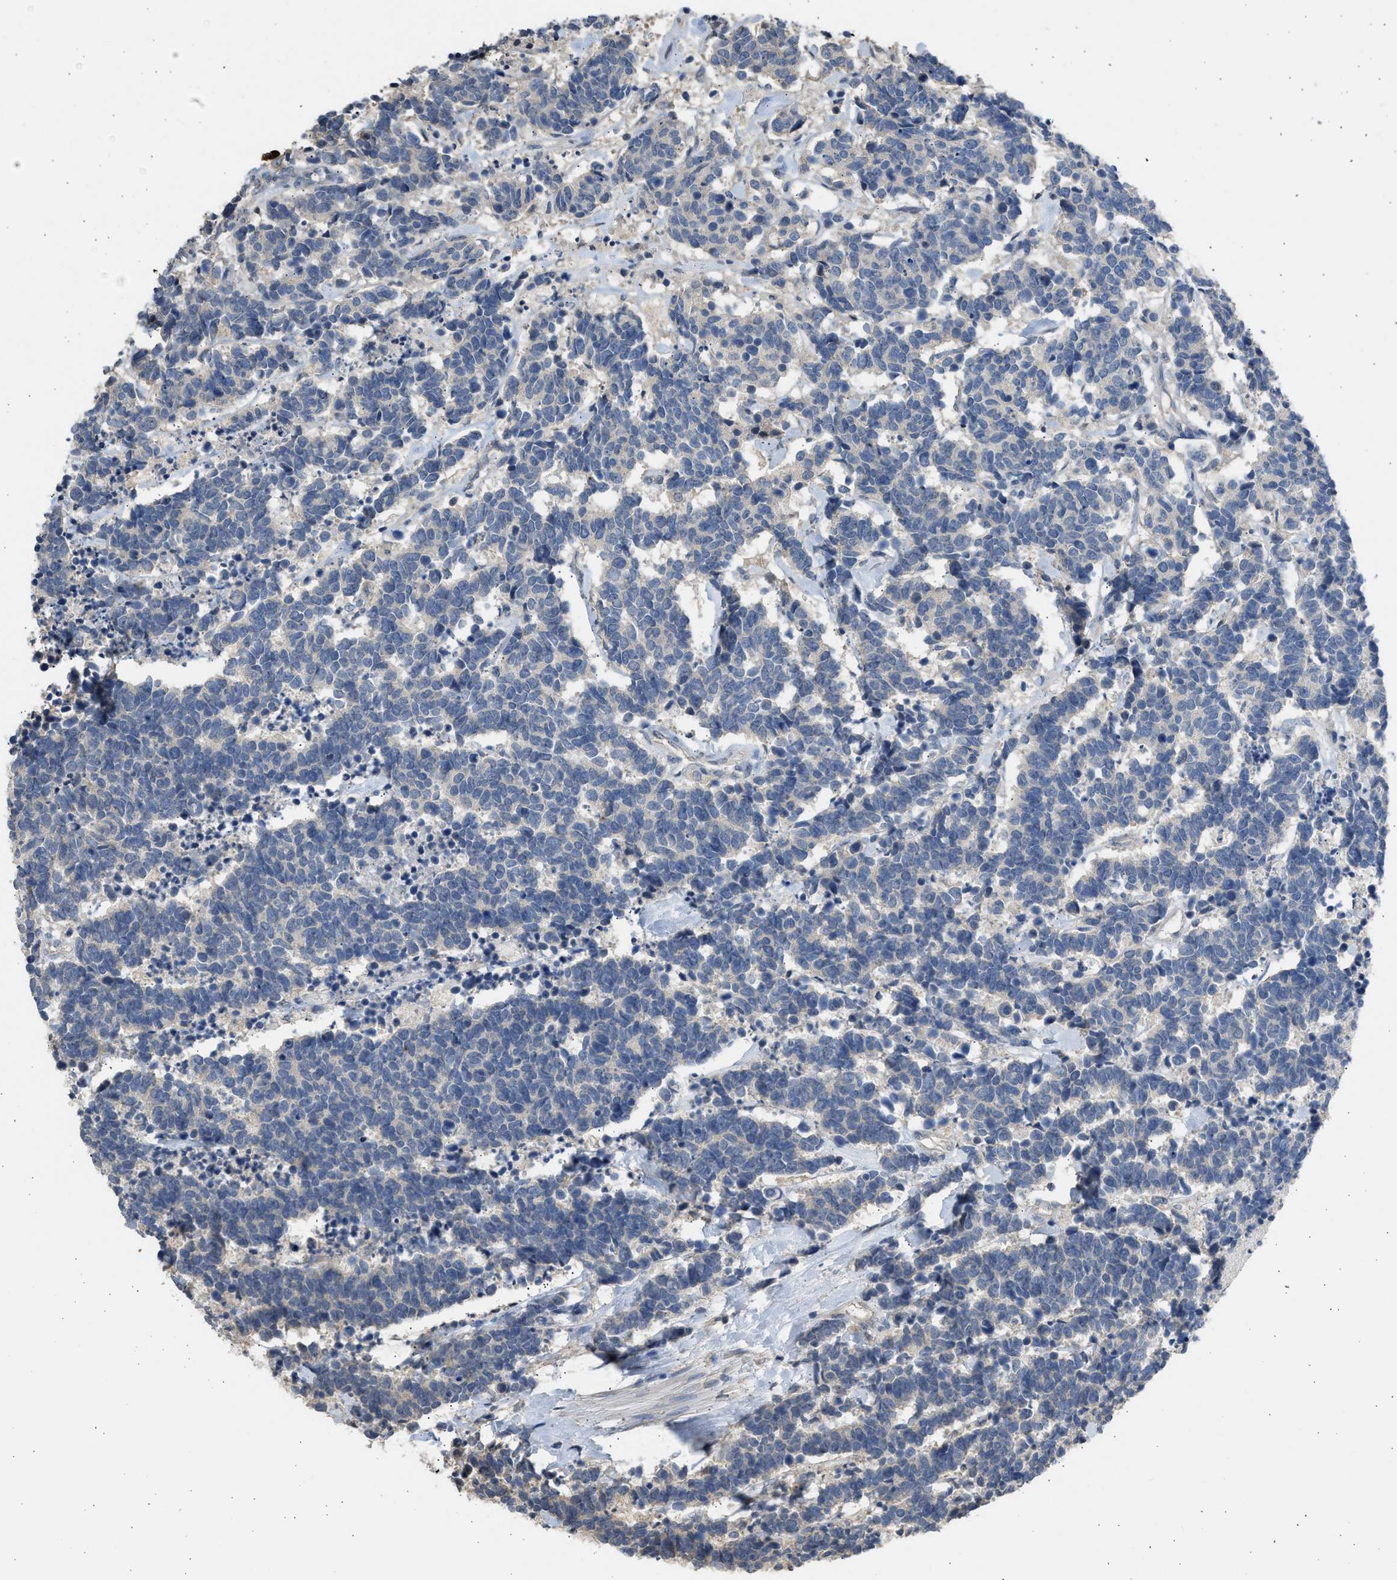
{"staining": {"intensity": "negative", "quantity": "none", "location": "none"}, "tissue": "carcinoid", "cell_type": "Tumor cells", "image_type": "cancer", "snomed": [{"axis": "morphology", "description": "Carcinoma, NOS"}, {"axis": "morphology", "description": "Carcinoid, malignant, NOS"}, {"axis": "topography", "description": "Urinary bladder"}], "caption": "A high-resolution photomicrograph shows immunohistochemistry (IHC) staining of carcinoid, which reveals no significant expression in tumor cells.", "gene": "SULT2A1", "patient": {"sex": "male", "age": 57}}